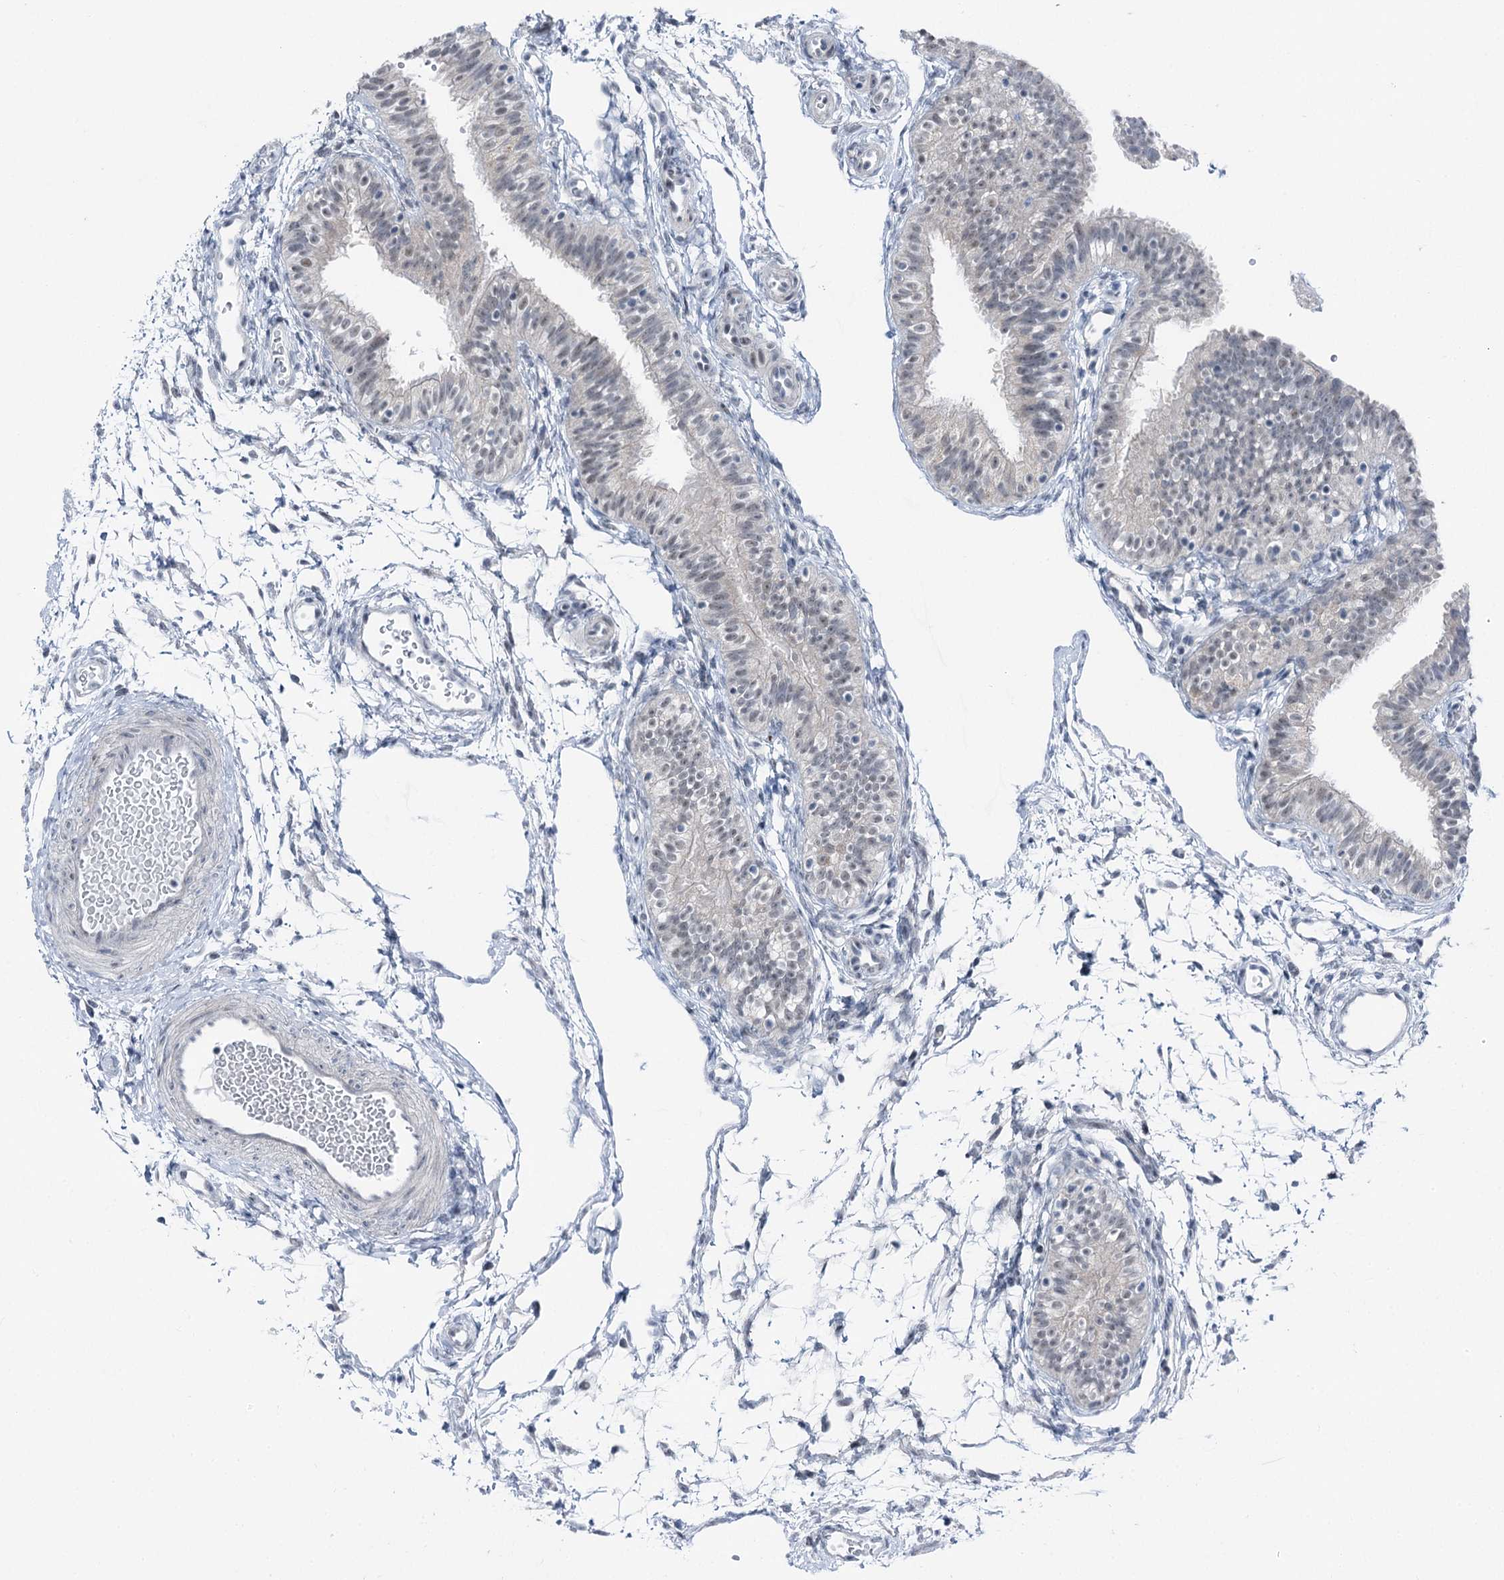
{"staining": {"intensity": "negative", "quantity": "none", "location": "none"}, "tissue": "fallopian tube", "cell_type": "Glandular cells", "image_type": "normal", "snomed": [{"axis": "morphology", "description": "Normal tissue, NOS"}, {"axis": "topography", "description": "Fallopian tube"}], "caption": "The immunohistochemistry (IHC) histopathology image has no significant staining in glandular cells of fallopian tube.", "gene": "STEEP1", "patient": {"sex": "female", "age": 35}}